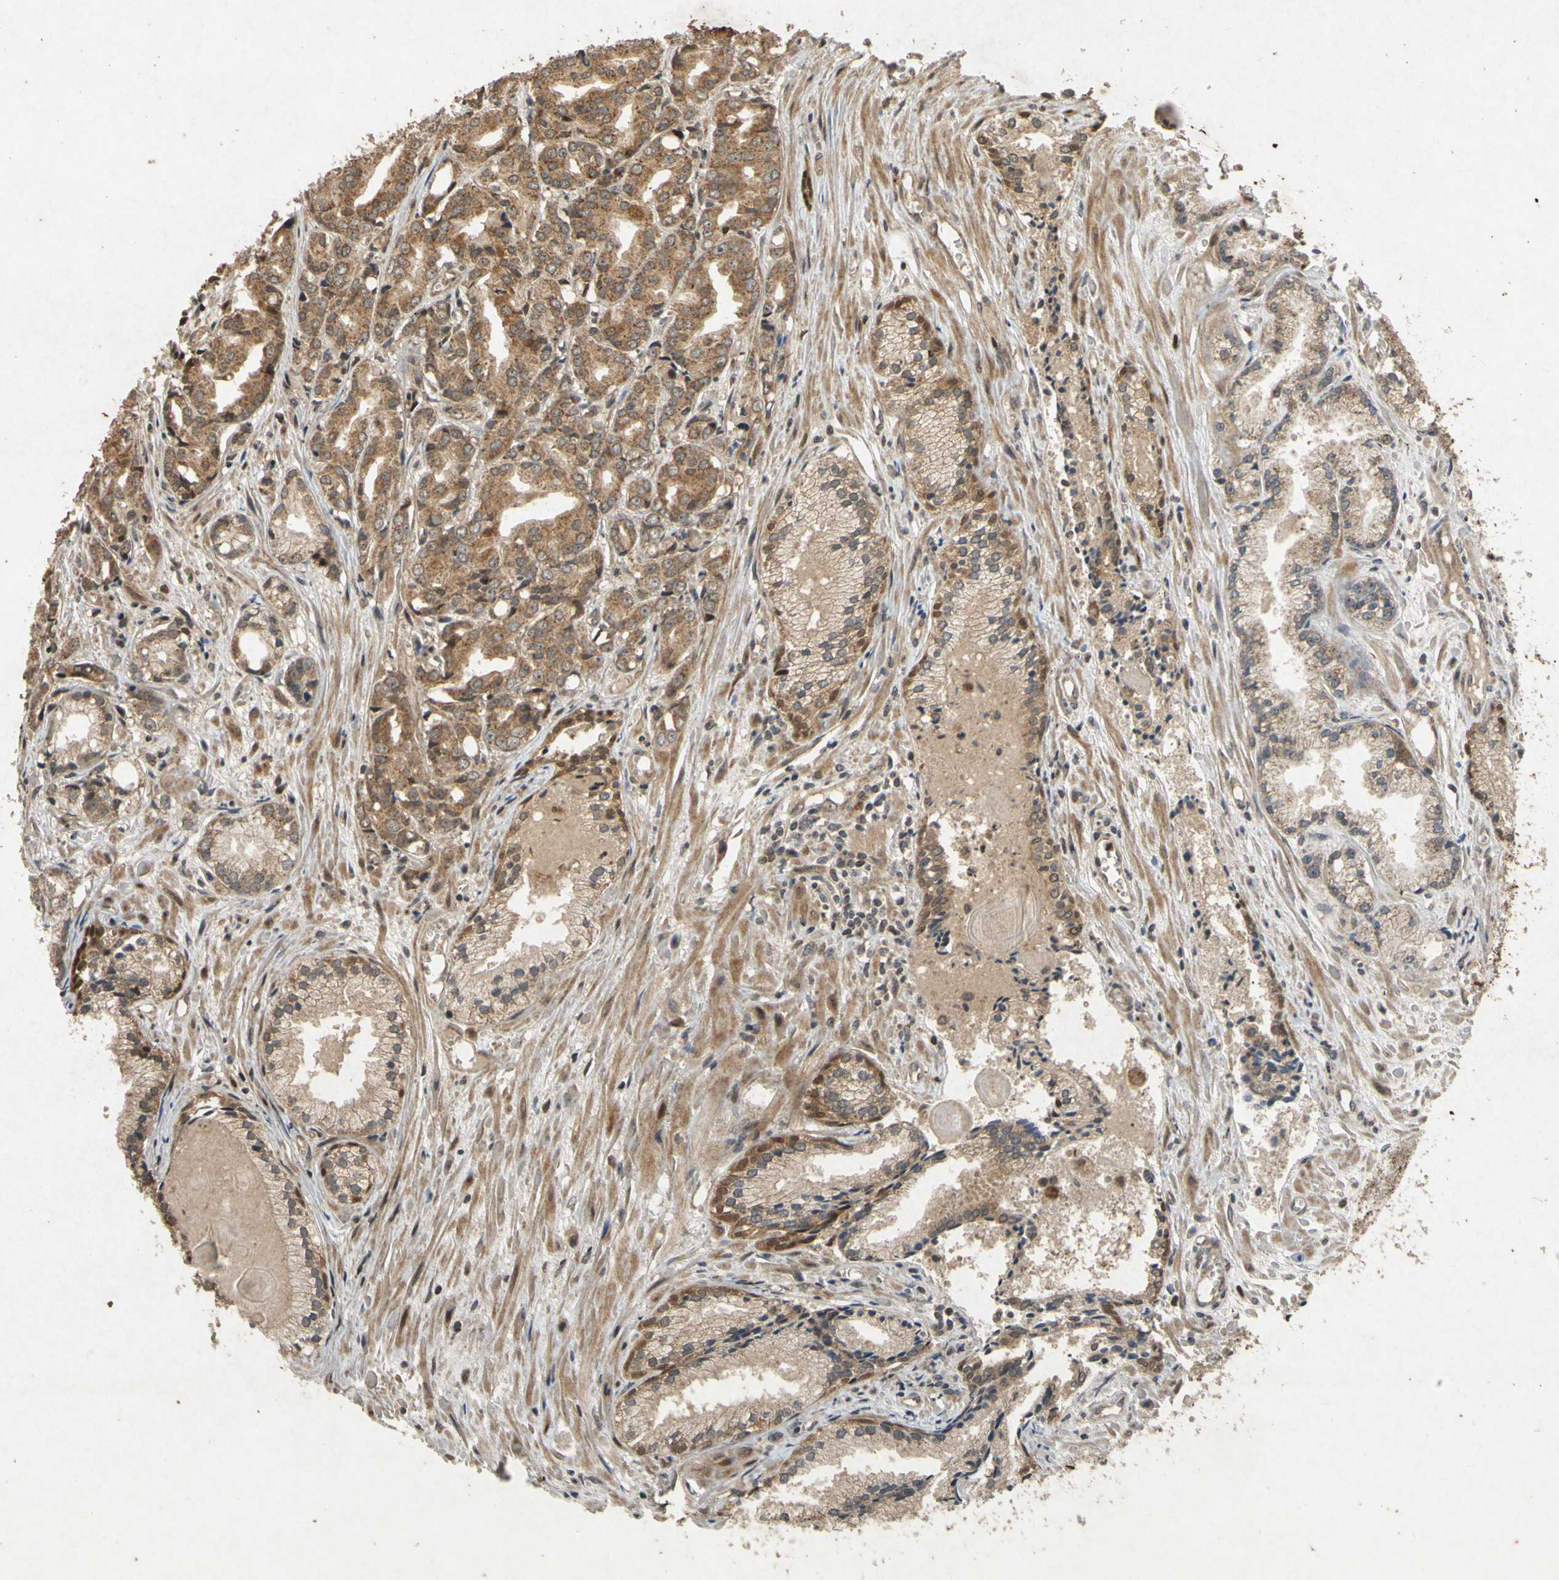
{"staining": {"intensity": "moderate", "quantity": ">75%", "location": "cytoplasmic/membranous"}, "tissue": "prostate cancer", "cell_type": "Tumor cells", "image_type": "cancer", "snomed": [{"axis": "morphology", "description": "Adenocarcinoma, Low grade"}, {"axis": "topography", "description": "Prostate"}], "caption": "Protein positivity by immunohistochemistry reveals moderate cytoplasmic/membranous positivity in about >75% of tumor cells in prostate cancer (adenocarcinoma (low-grade)).", "gene": "ATP6V1H", "patient": {"sex": "male", "age": 72}}